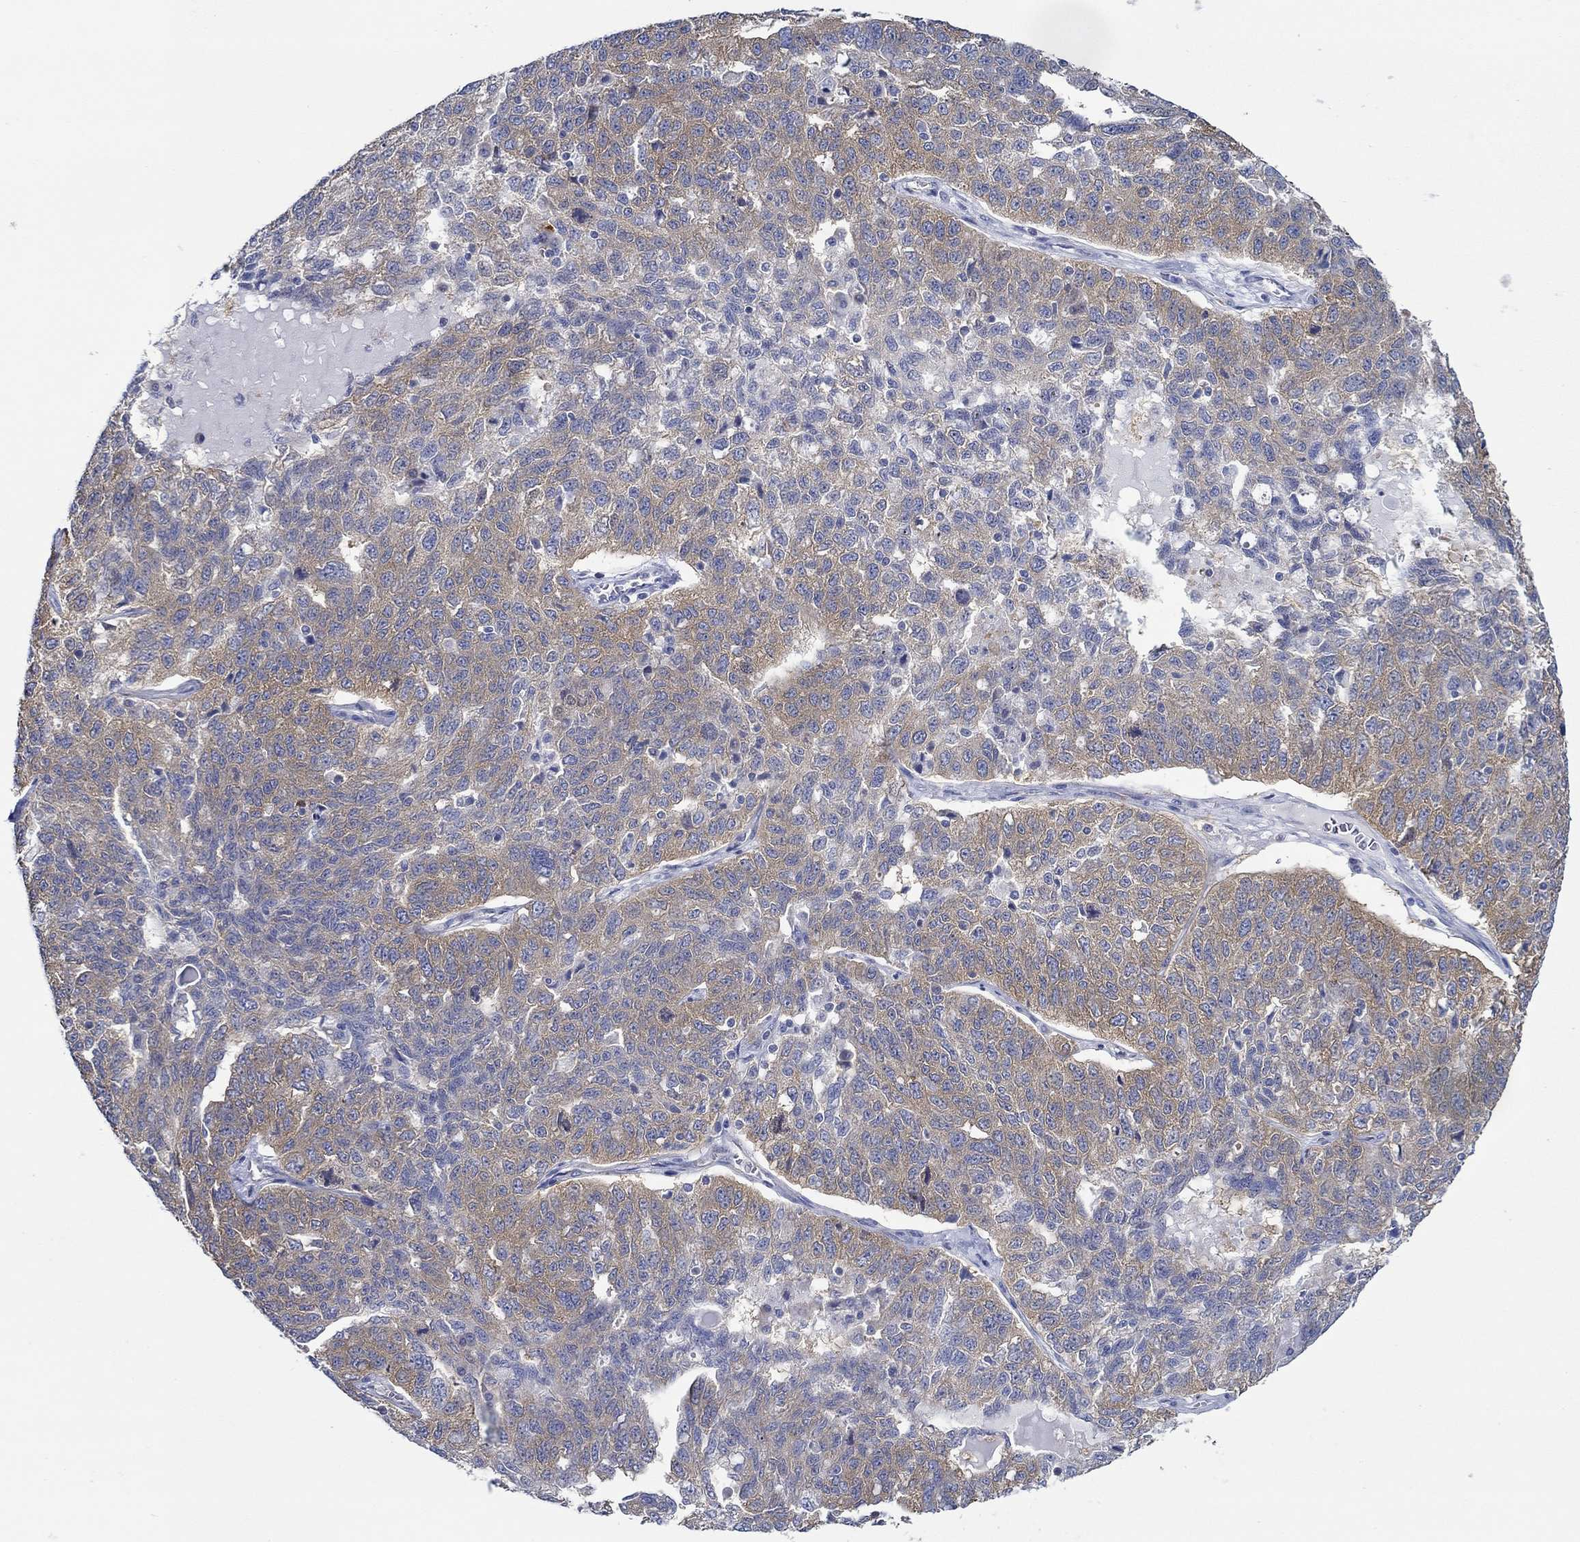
{"staining": {"intensity": "moderate", "quantity": "25%-75%", "location": "cytoplasmic/membranous"}, "tissue": "ovarian cancer", "cell_type": "Tumor cells", "image_type": "cancer", "snomed": [{"axis": "morphology", "description": "Cystadenocarcinoma, serous, NOS"}, {"axis": "topography", "description": "Ovary"}], "caption": "Moderate cytoplasmic/membranous protein staining is identified in approximately 25%-75% of tumor cells in ovarian cancer.", "gene": "SLC27A3", "patient": {"sex": "female", "age": 71}}